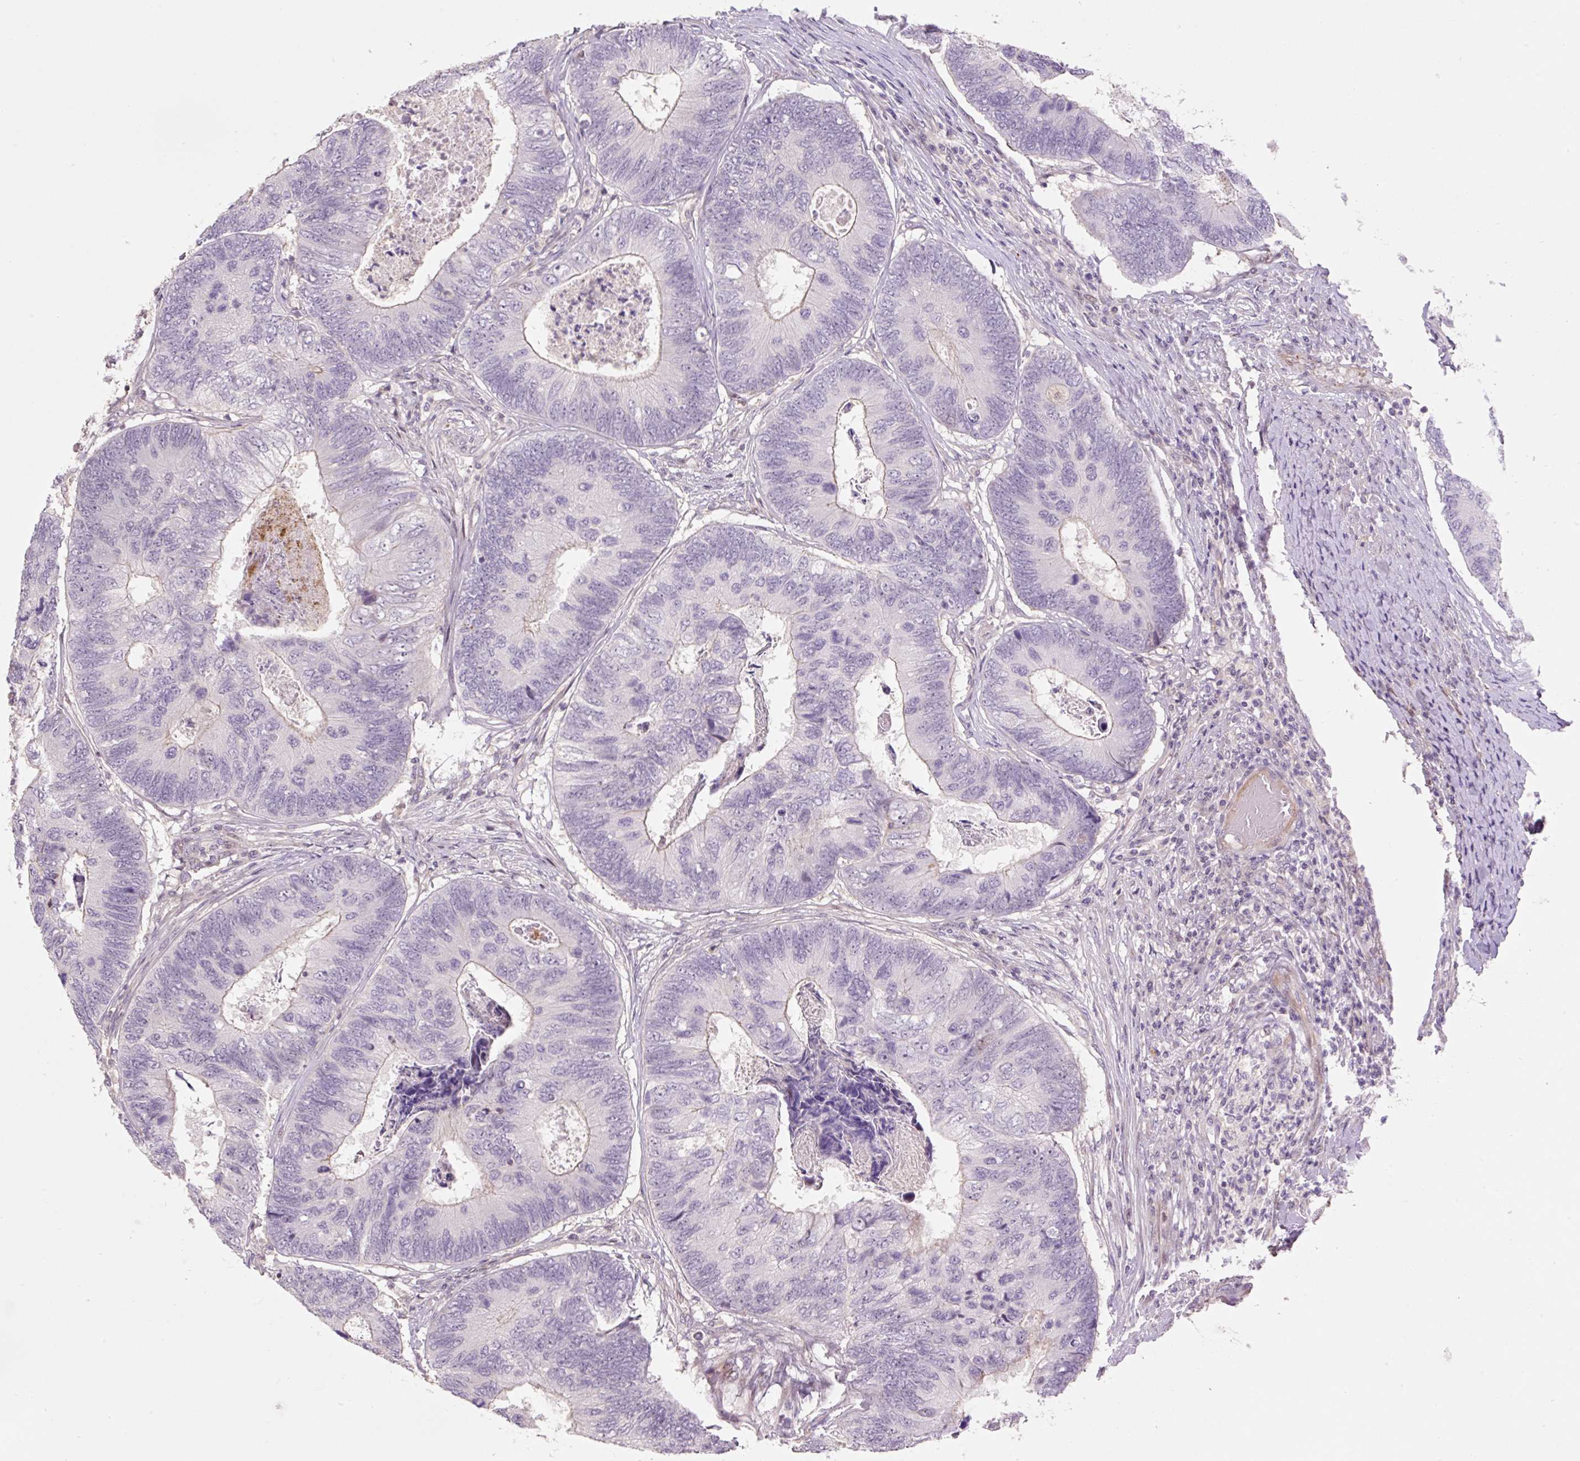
{"staining": {"intensity": "negative", "quantity": "none", "location": "none"}, "tissue": "colorectal cancer", "cell_type": "Tumor cells", "image_type": "cancer", "snomed": [{"axis": "morphology", "description": "Adenocarcinoma, NOS"}, {"axis": "topography", "description": "Colon"}], "caption": "IHC photomicrograph of neoplastic tissue: human adenocarcinoma (colorectal) stained with DAB (3,3'-diaminobenzidine) reveals no significant protein expression in tumor cells.", "gene": "ZNF552", "patient": {"sex": "female", "age": 67}}